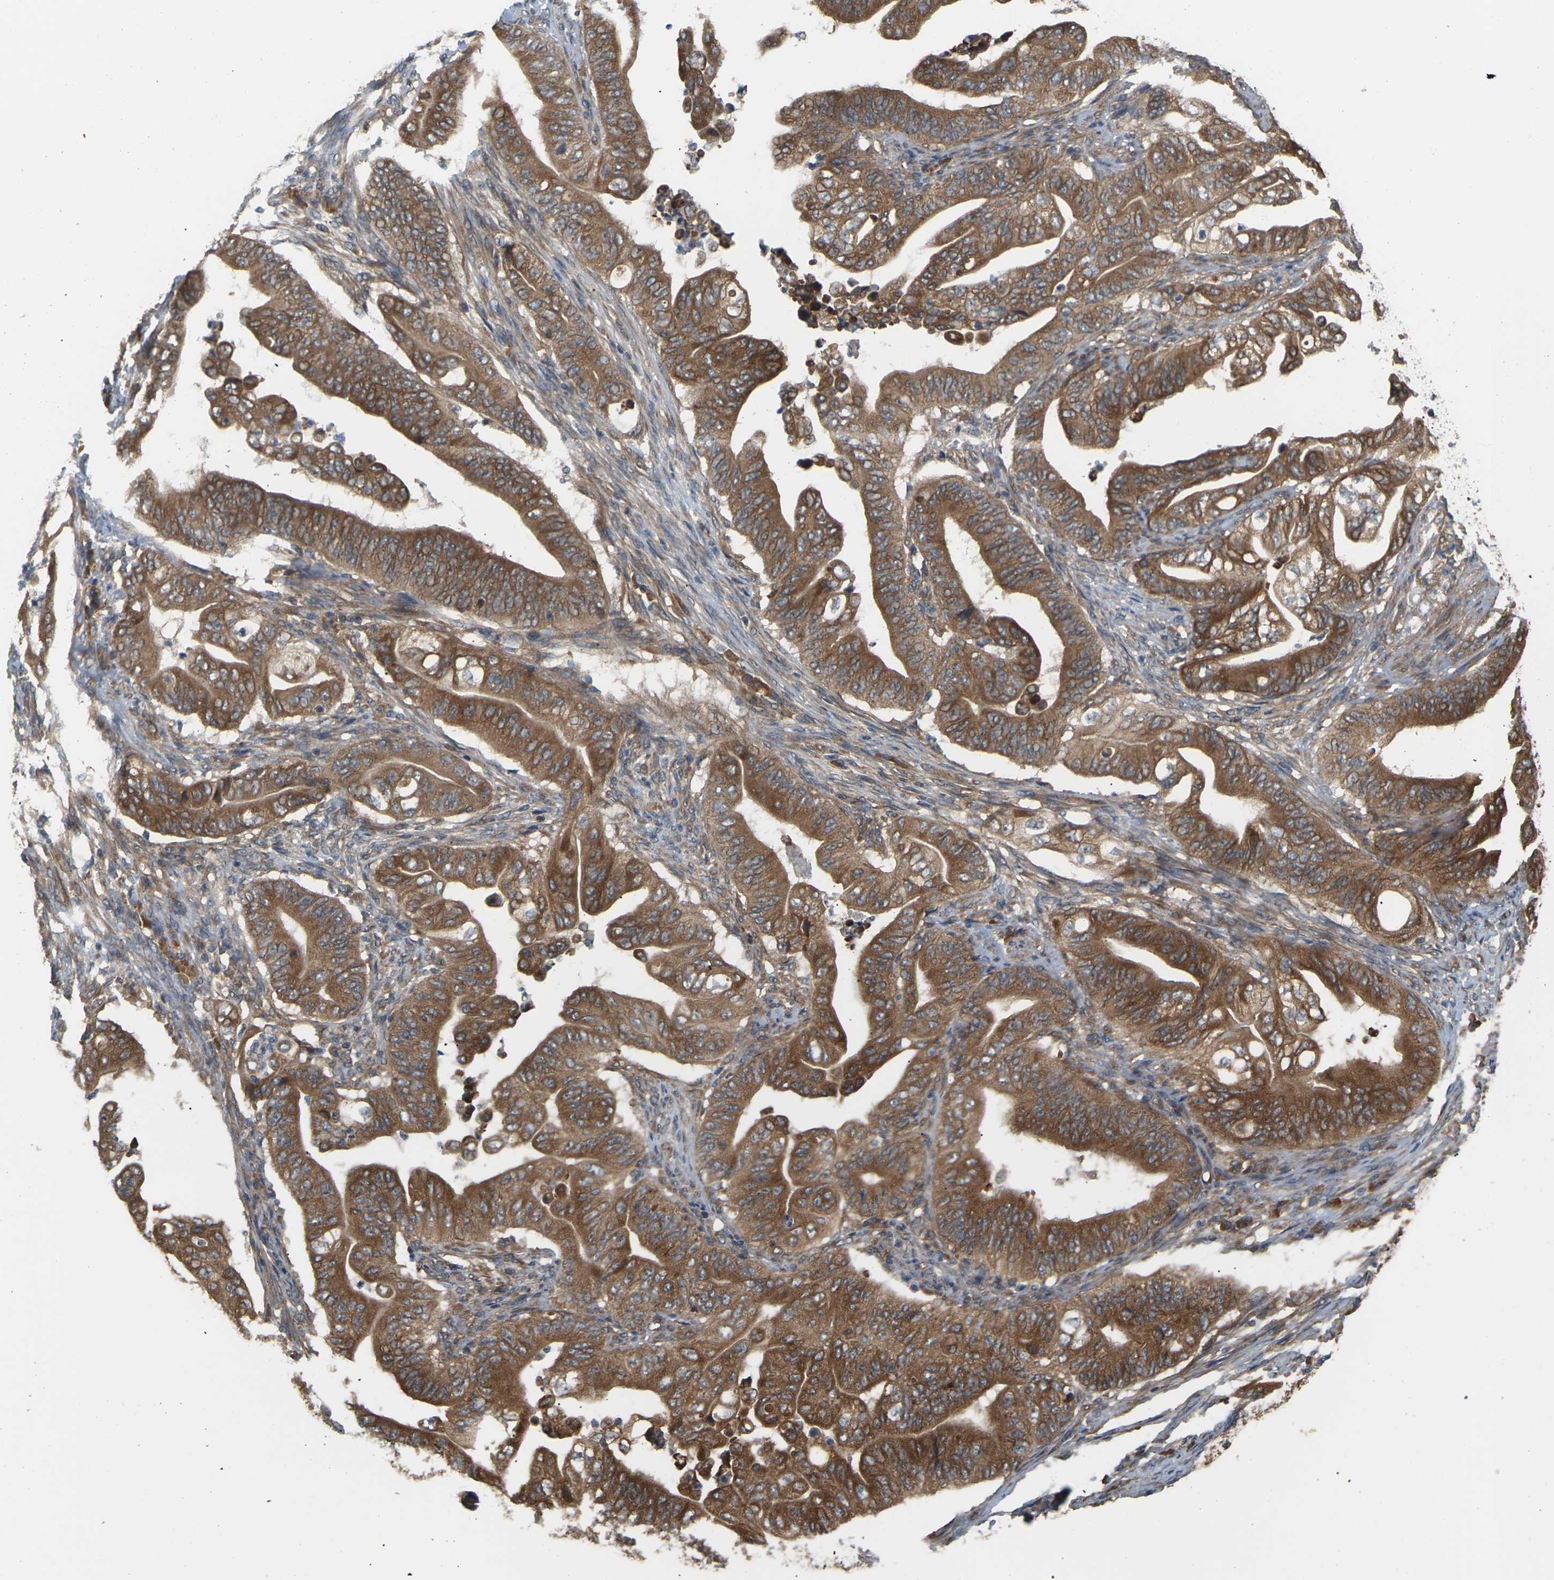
{"staining": {"intensity": "moderate", "quantity": ">75%", "location": "cytoplasmic/membranous"}, "tissue": "stomach cancer", "cell_type": "Tumor cells", "image_type": "cancer", "snomed": [{"axis": "morphology", "description": "Adenocarcinoma, NOS"}, {"axis": "topography", "description": "Stomach"}], "caption": "An image of human stomach cancer stained for a protein displays moderate cytoplasmic/membranous brown staining in tumor cells. The protein is stained brown, and the nuclei are stained in blue (DAB (3,3'-diaminobenzidine) IHC with brightfield microscopy, high magnification).", "gene": "NRAS", "patient": {"sex": "female", "age": 73}}